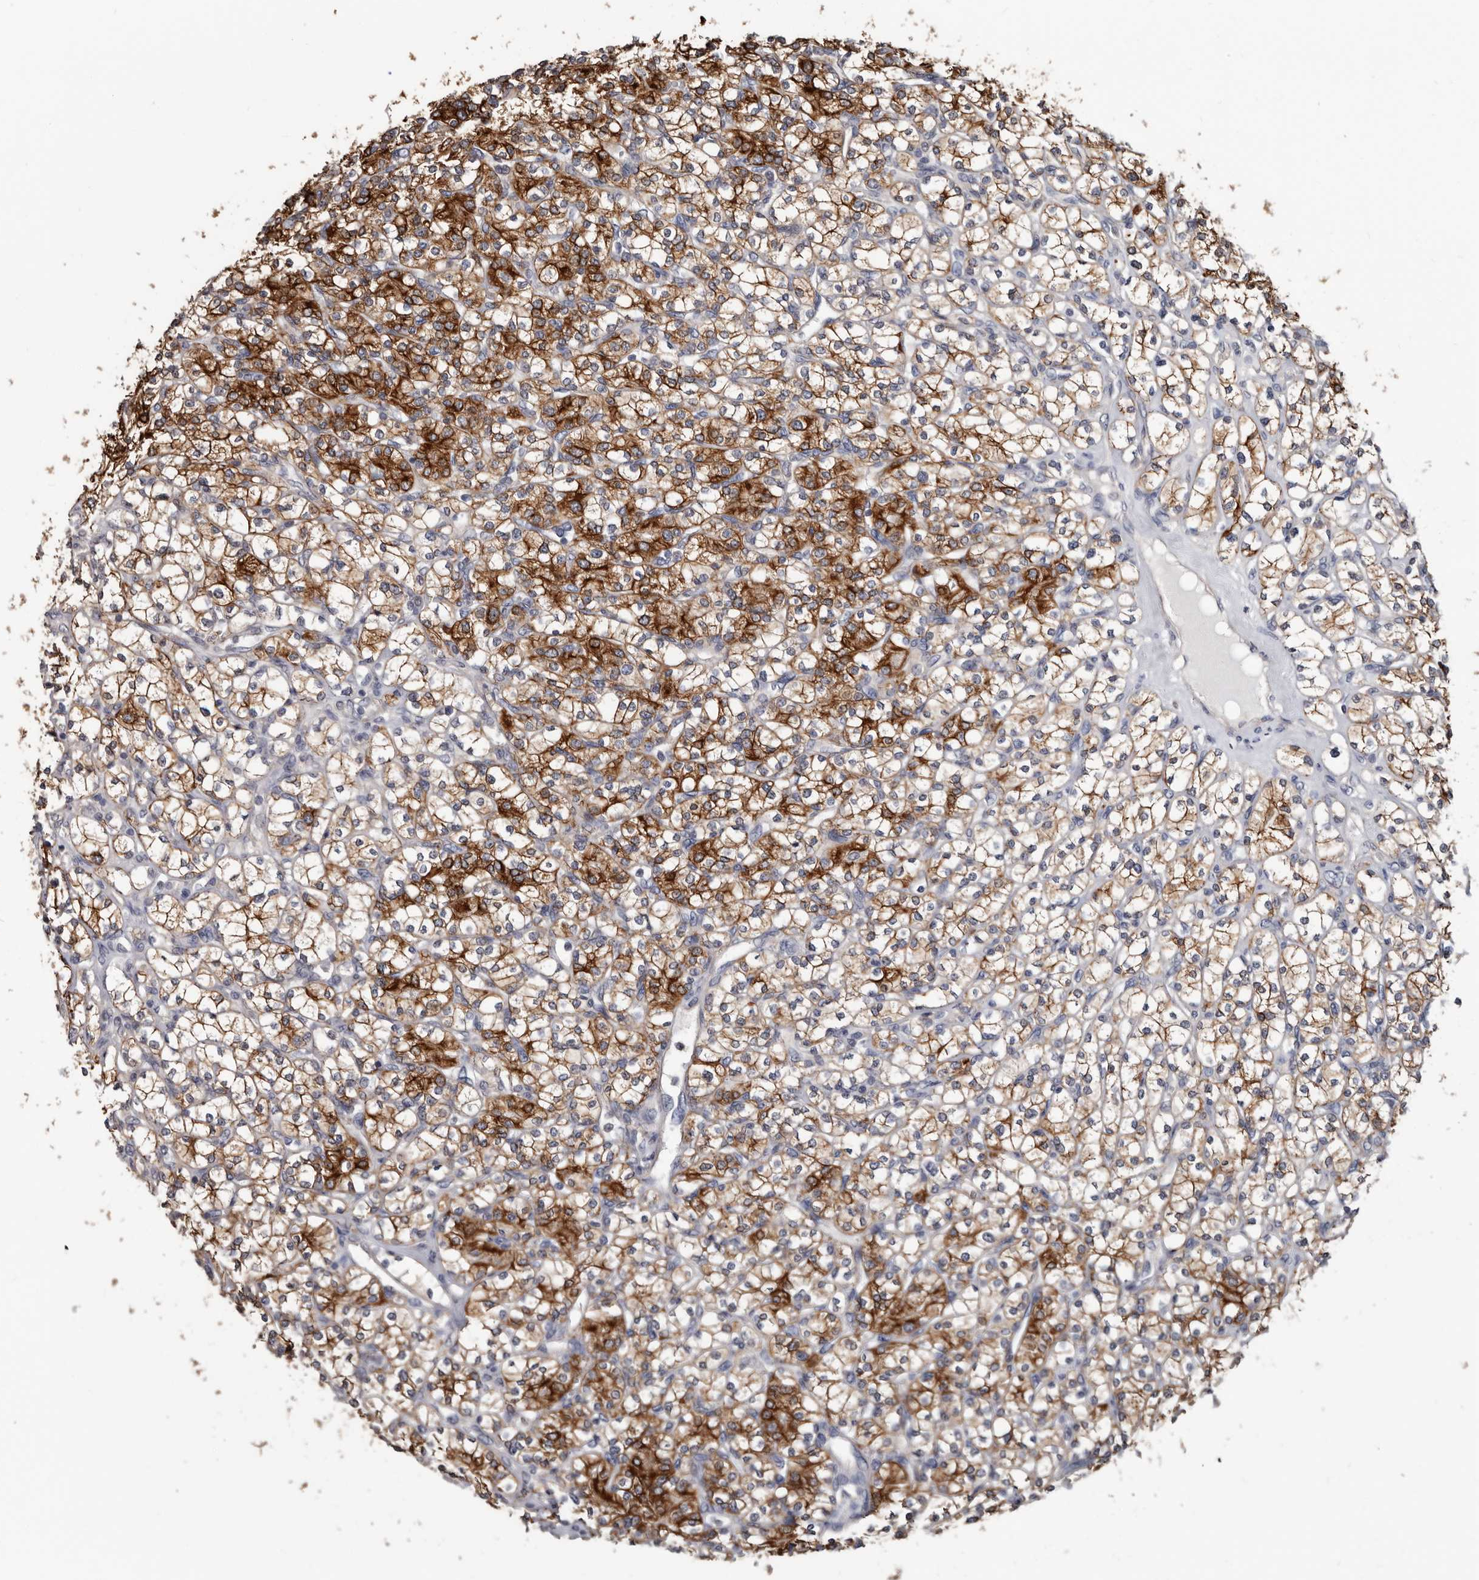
{"staining": {"intensity": "strong", "quantity": ">75%", "location": "cytoplasmic/membranous"}, "tissue": "renal cancer", "cell_type": "Tumor cells", "image_type": "cancer", "snomed": [{"axis": "morphology", "description": "Adenocarcinoma, NOS"}, {"axis": "topography", "description": "Kidney"}], "caption": "This photomicrograph shows immunohistochemistry (IHC) staining of human renal cancer (adenocarcinoma), with high strong cytoplasmic/membranous positivity in approximately >75% of tumor cells.", "gene": "MRPL18", "patient": {"sex": "male", "age": 77}}